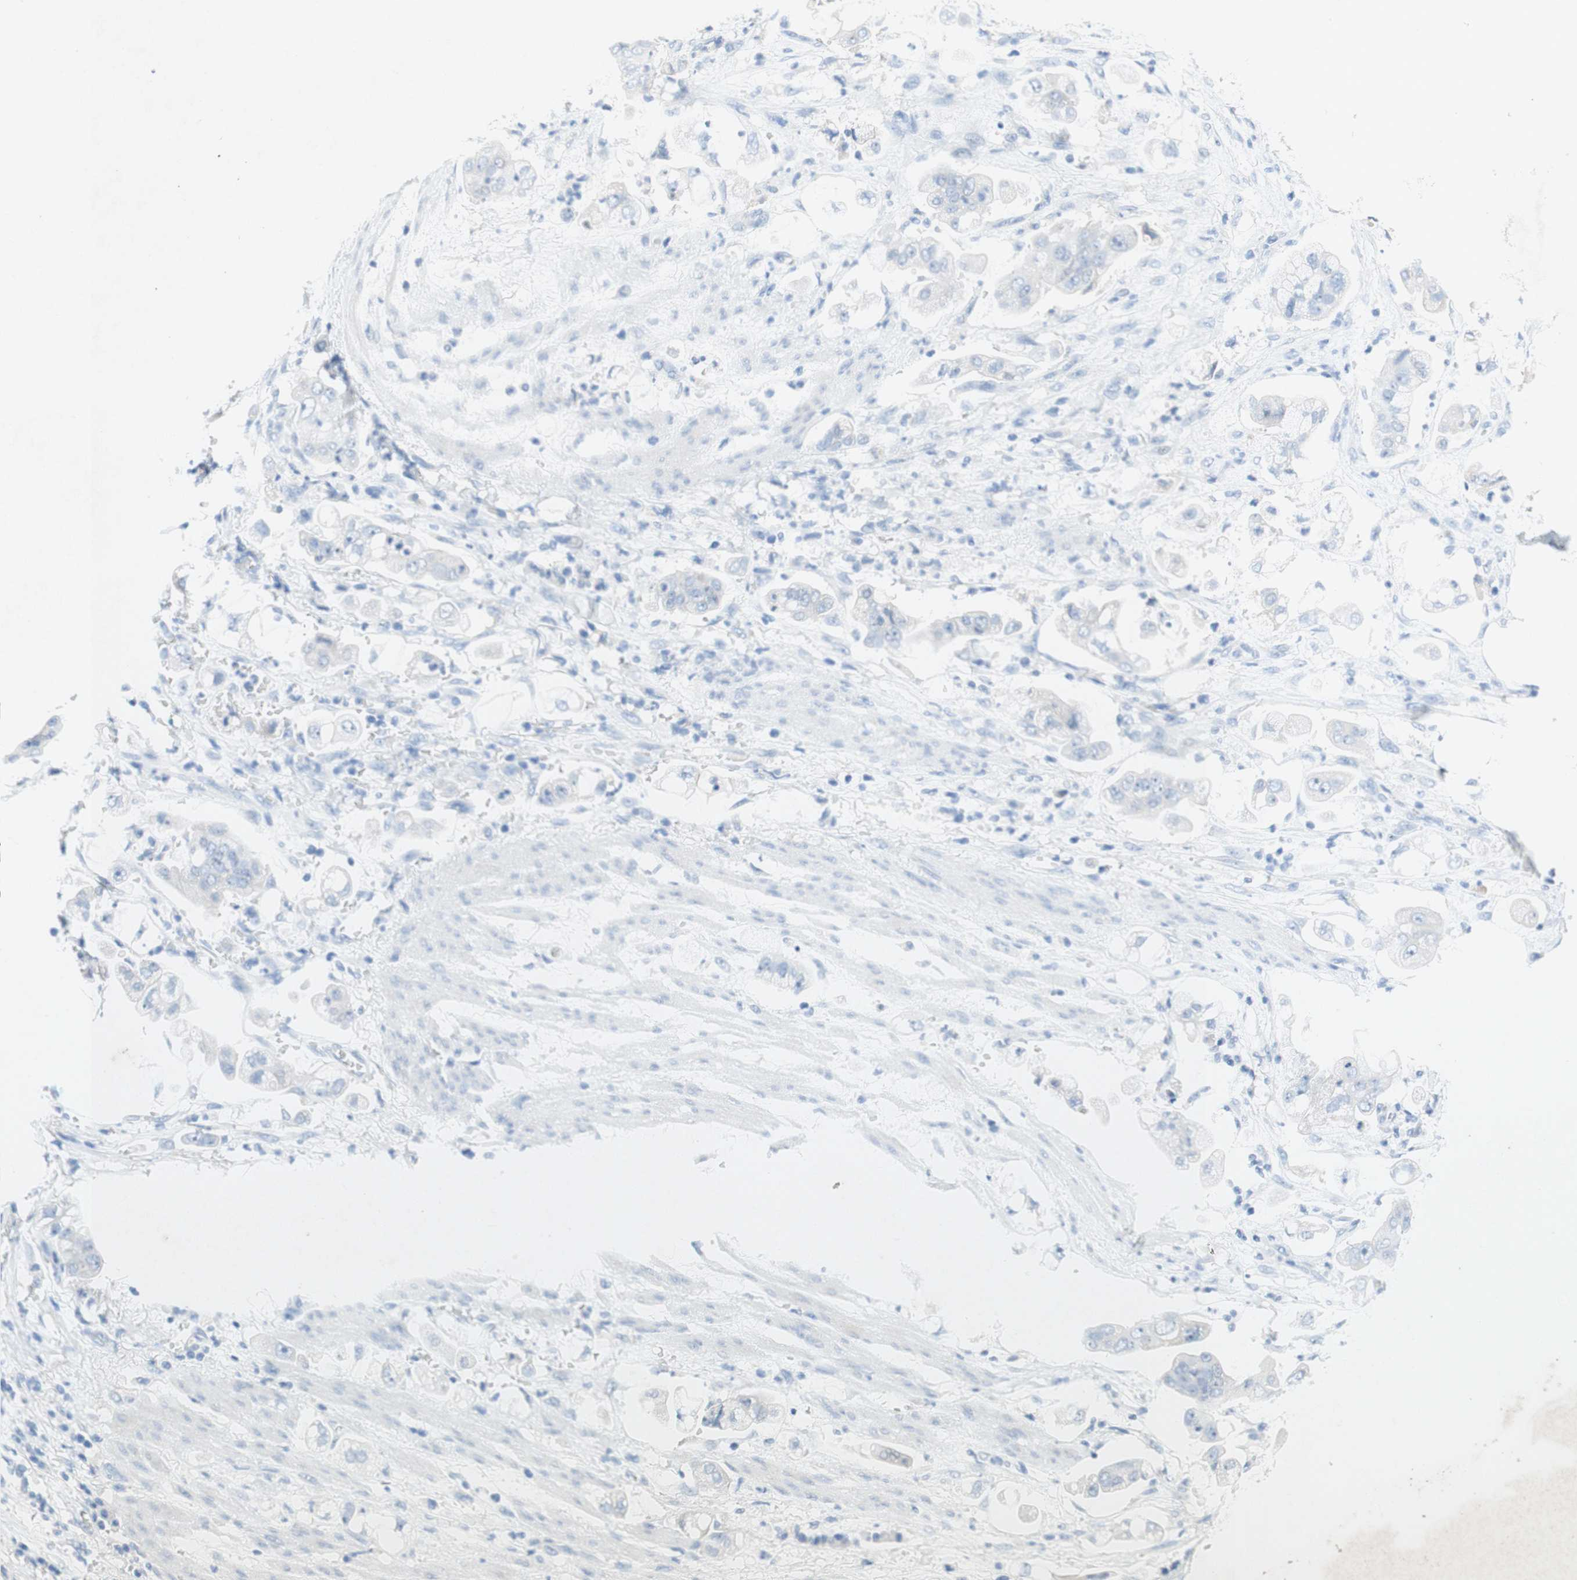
{"staining": {"intensity": "negative", "quantity": "none", "location": "none"}, "tissue": "stomach cancer", "cell_type": "Tumor cells", "image_type": "cancer", "snomed": [{"axis": "morphology", "description": "Adenocarcinoma, NOS"}, {"axis": "topography", "description": "Stomach"}], "caption": "DAB (3,3'-diaminobenzidine) immunohistochemical staining of stomach cancer reveals no significant positivity in tumor cells.", "gene": "POLR2J3", "patient": {"sex": "male", "age": 62}}